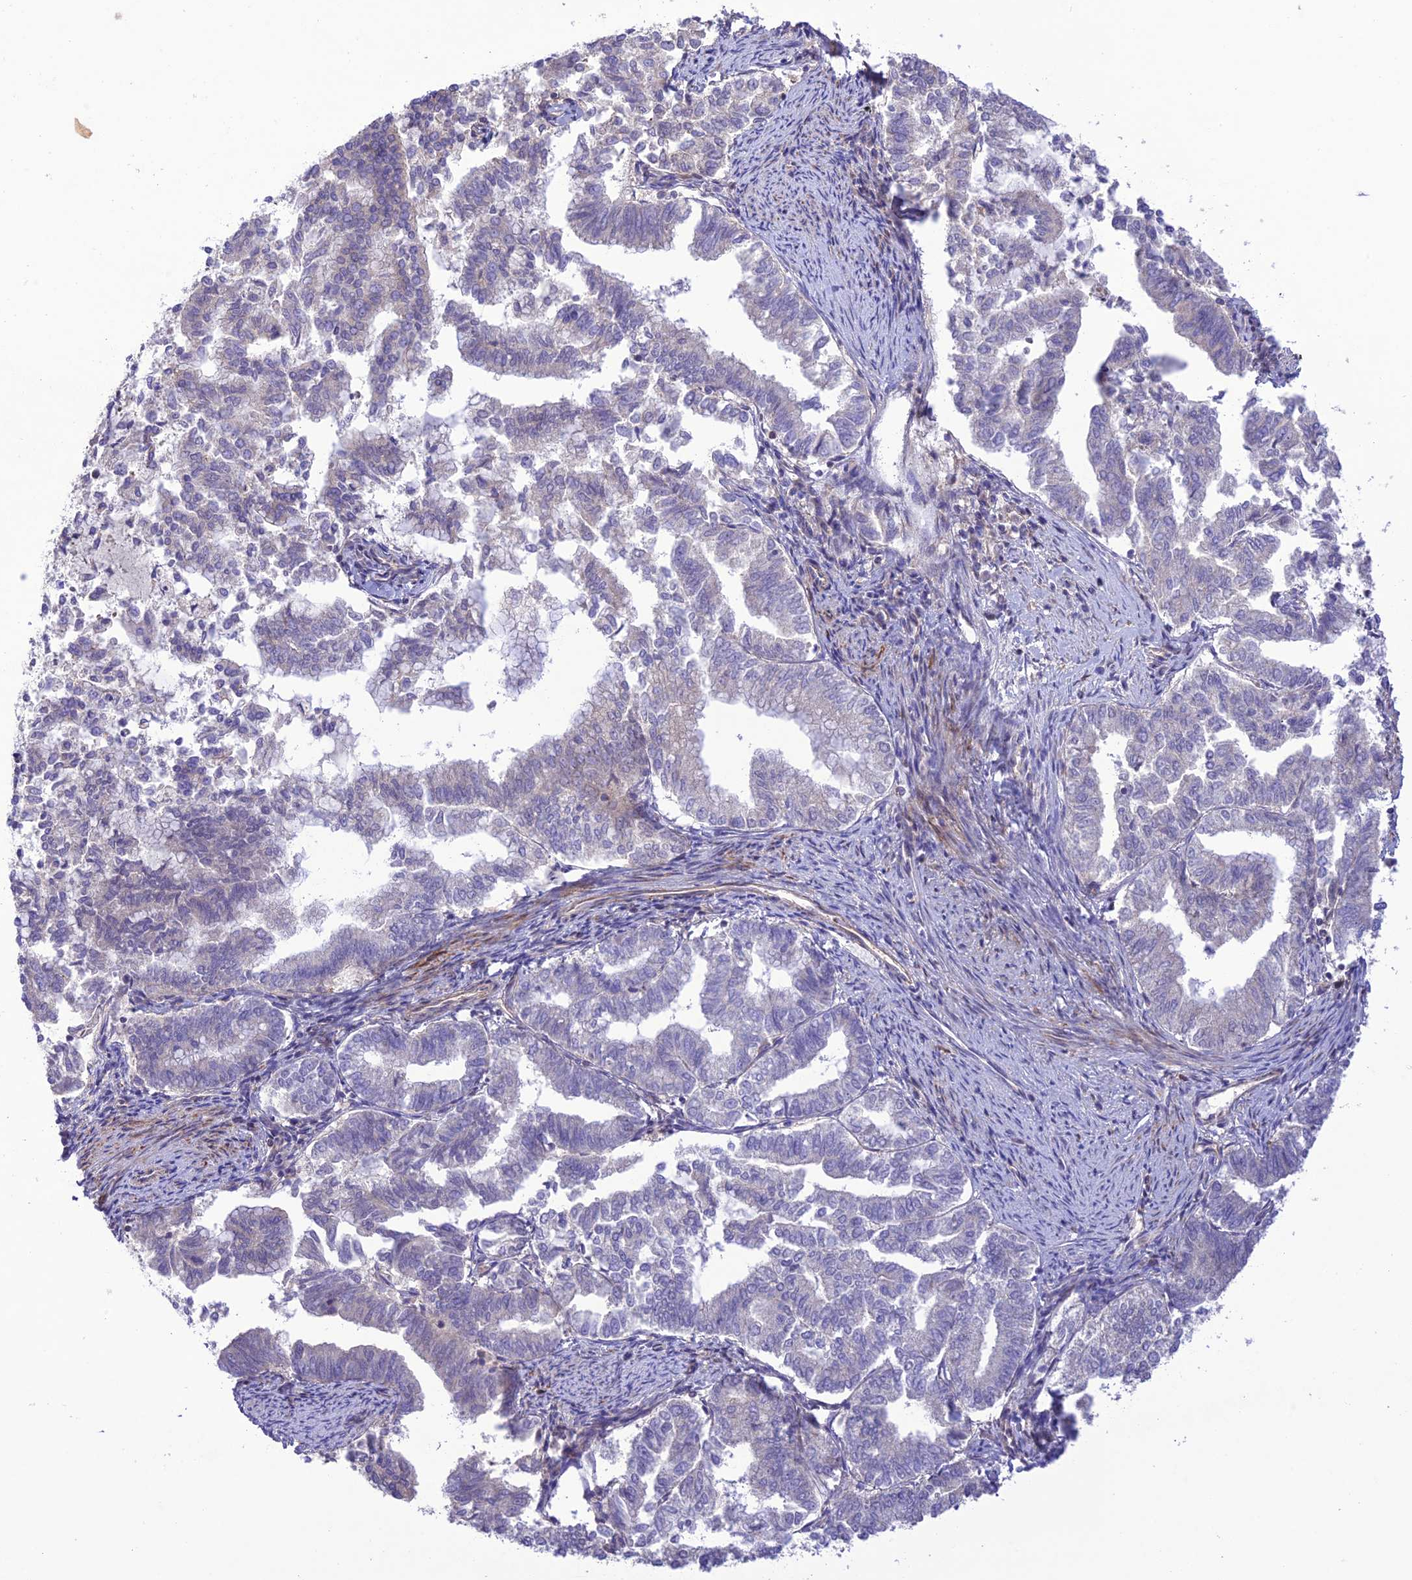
{"staining": {"intensity": "negative", "quantity": "none", "location": "none"}, "tissue": "endometrial cancer", "cell_type": "Tumor cells", "image_type": "cancer", "snomed": [{"axis": "morphology", "description": "Adenocarcinoma, NOS"}, {"axis": "topography", "description": "Endometrium"}], "caption": "Tumor cells are negative for protein expression in human endometrial cancer (adenocarcinoma).", "gene": "FCHSD1", "patient": {"sex": "female", "age": 79}}